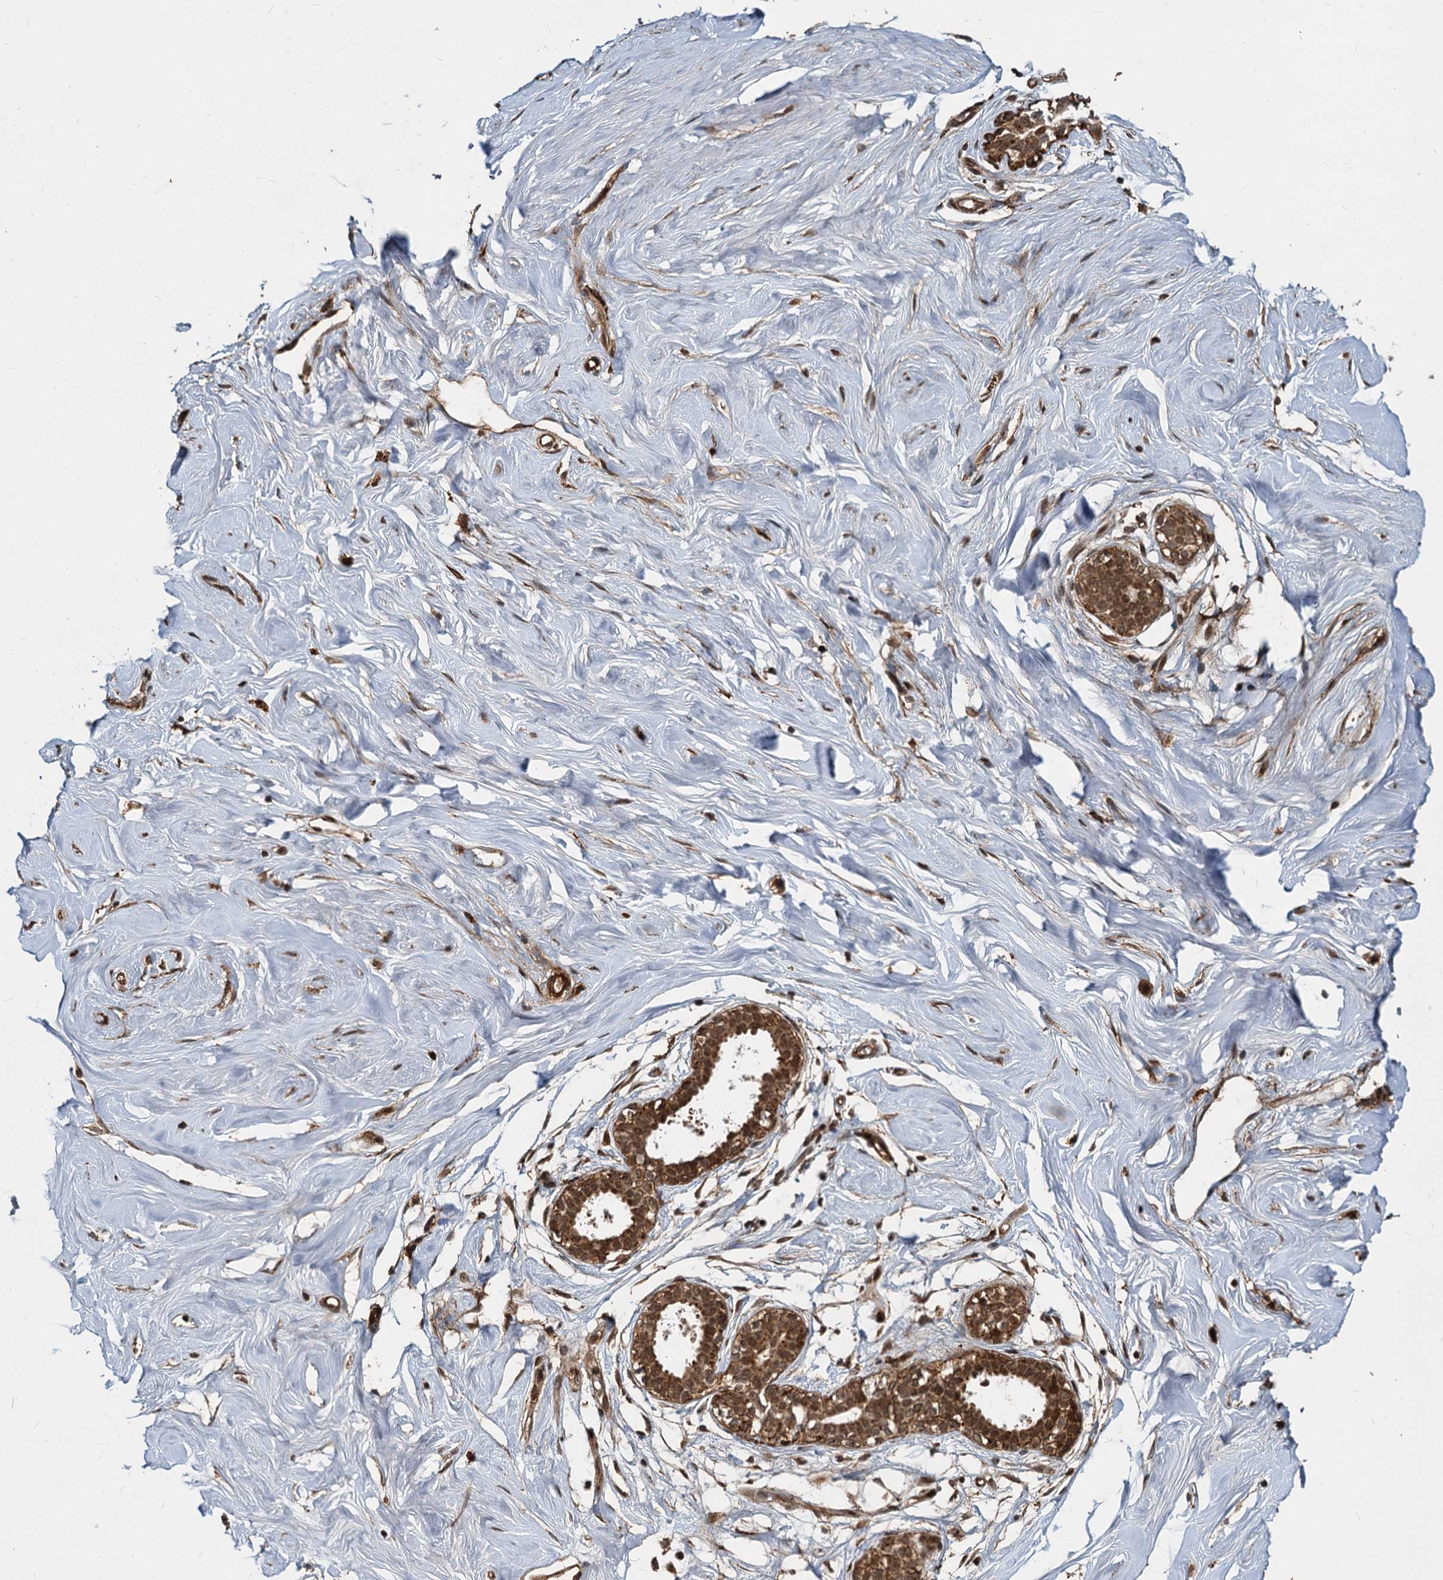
{"staining": {"intensity": "moderate", "quantity": ">75%", "location": "cytoplasmic/membranous"}, "tissue": "breast", "cell_type": "Adipocytes", "image_type": "normal", "snomed": [{"axis": "morphology", "description": "Normal tissue, NOS"}, {"axis": "morphology", "description": "Adenoma, NOS"}, {"axis": "topography", "description": "Breast"}], "caption": "Breast stained with DAB IHC shows medium levels of moderate cytoplasmic/membranous staining in approximately >75% of adipocytes.", "gene": "TRIM23", "patient": {"sex": "female", "age": 23}}